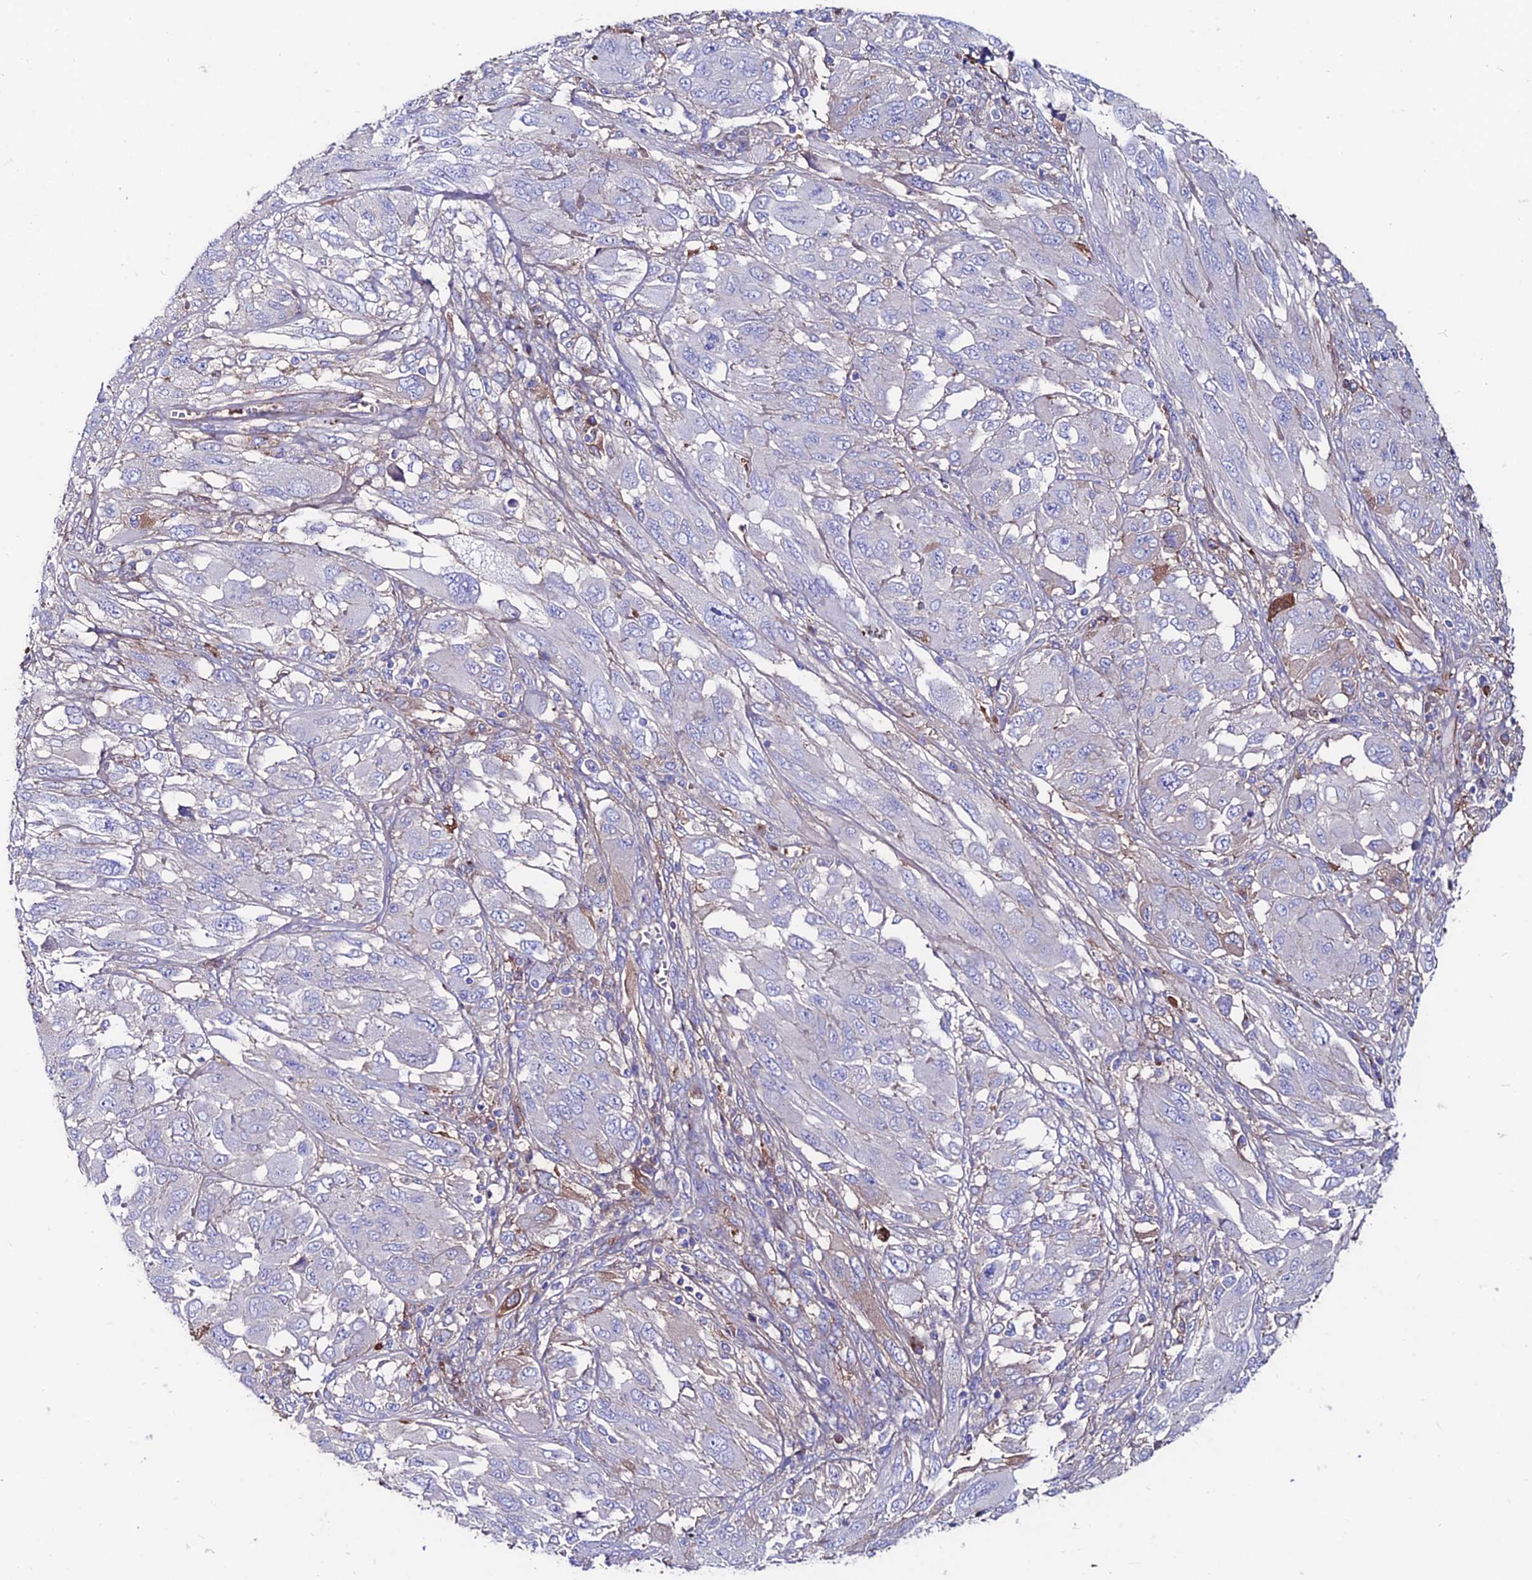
{"staining": {"intensity": "negative", "quantity": "none", "location": "none"}, "tissue": "melanoma", "cell_type": "Tumor cells", "image_type": "cancer", "snomed": [{"axis": "morphology", "description": "Malignant melanoma, NOS"}, {"axis": "topography", "description": "Skin"}], "caption": "This is a photomicrograph of immunohistochemistry (IHC) staining of malignant melanoma, which shows no expression in tumor cells.", "gene": "SLC25A16", "patient": {"sex": "female", "age": 91}}